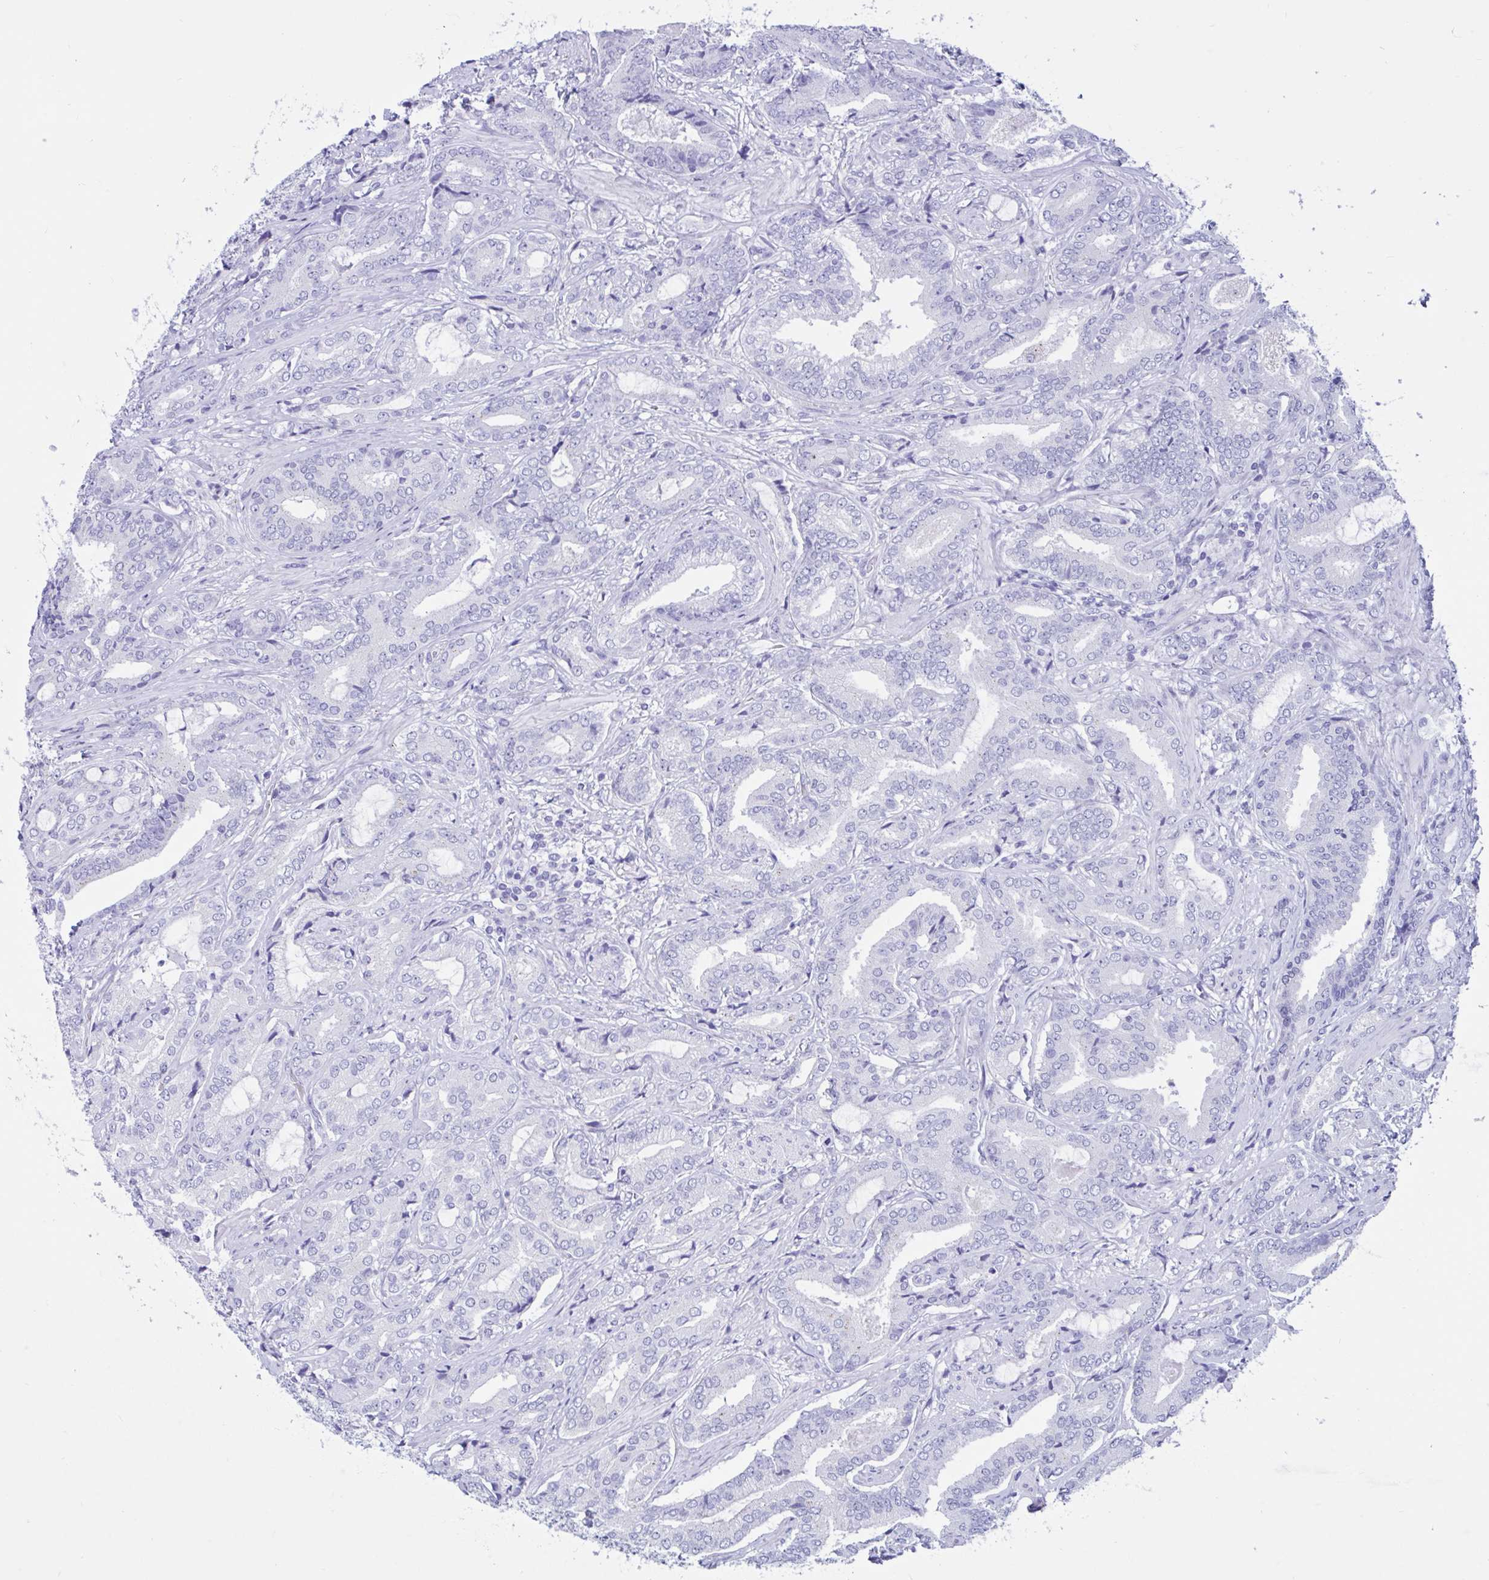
{"staining": {"intensity": "negative", "quantity": "none", "location": "none"}, "tissue": "prostate cancer", "cell_type": "Tumor cells", "image_type": "cancer", "snomed": [{"axis": "morphology", "description": "Adenocarcinoma, High grade"}, {"axis": "topography", "description": "Prostate"}], "caption": "The IHC image has no significant staining in tumor cells of prostate cancer tissue.", "gene": "RNASE3", "patient": {"sex": "male", "age": 62}}